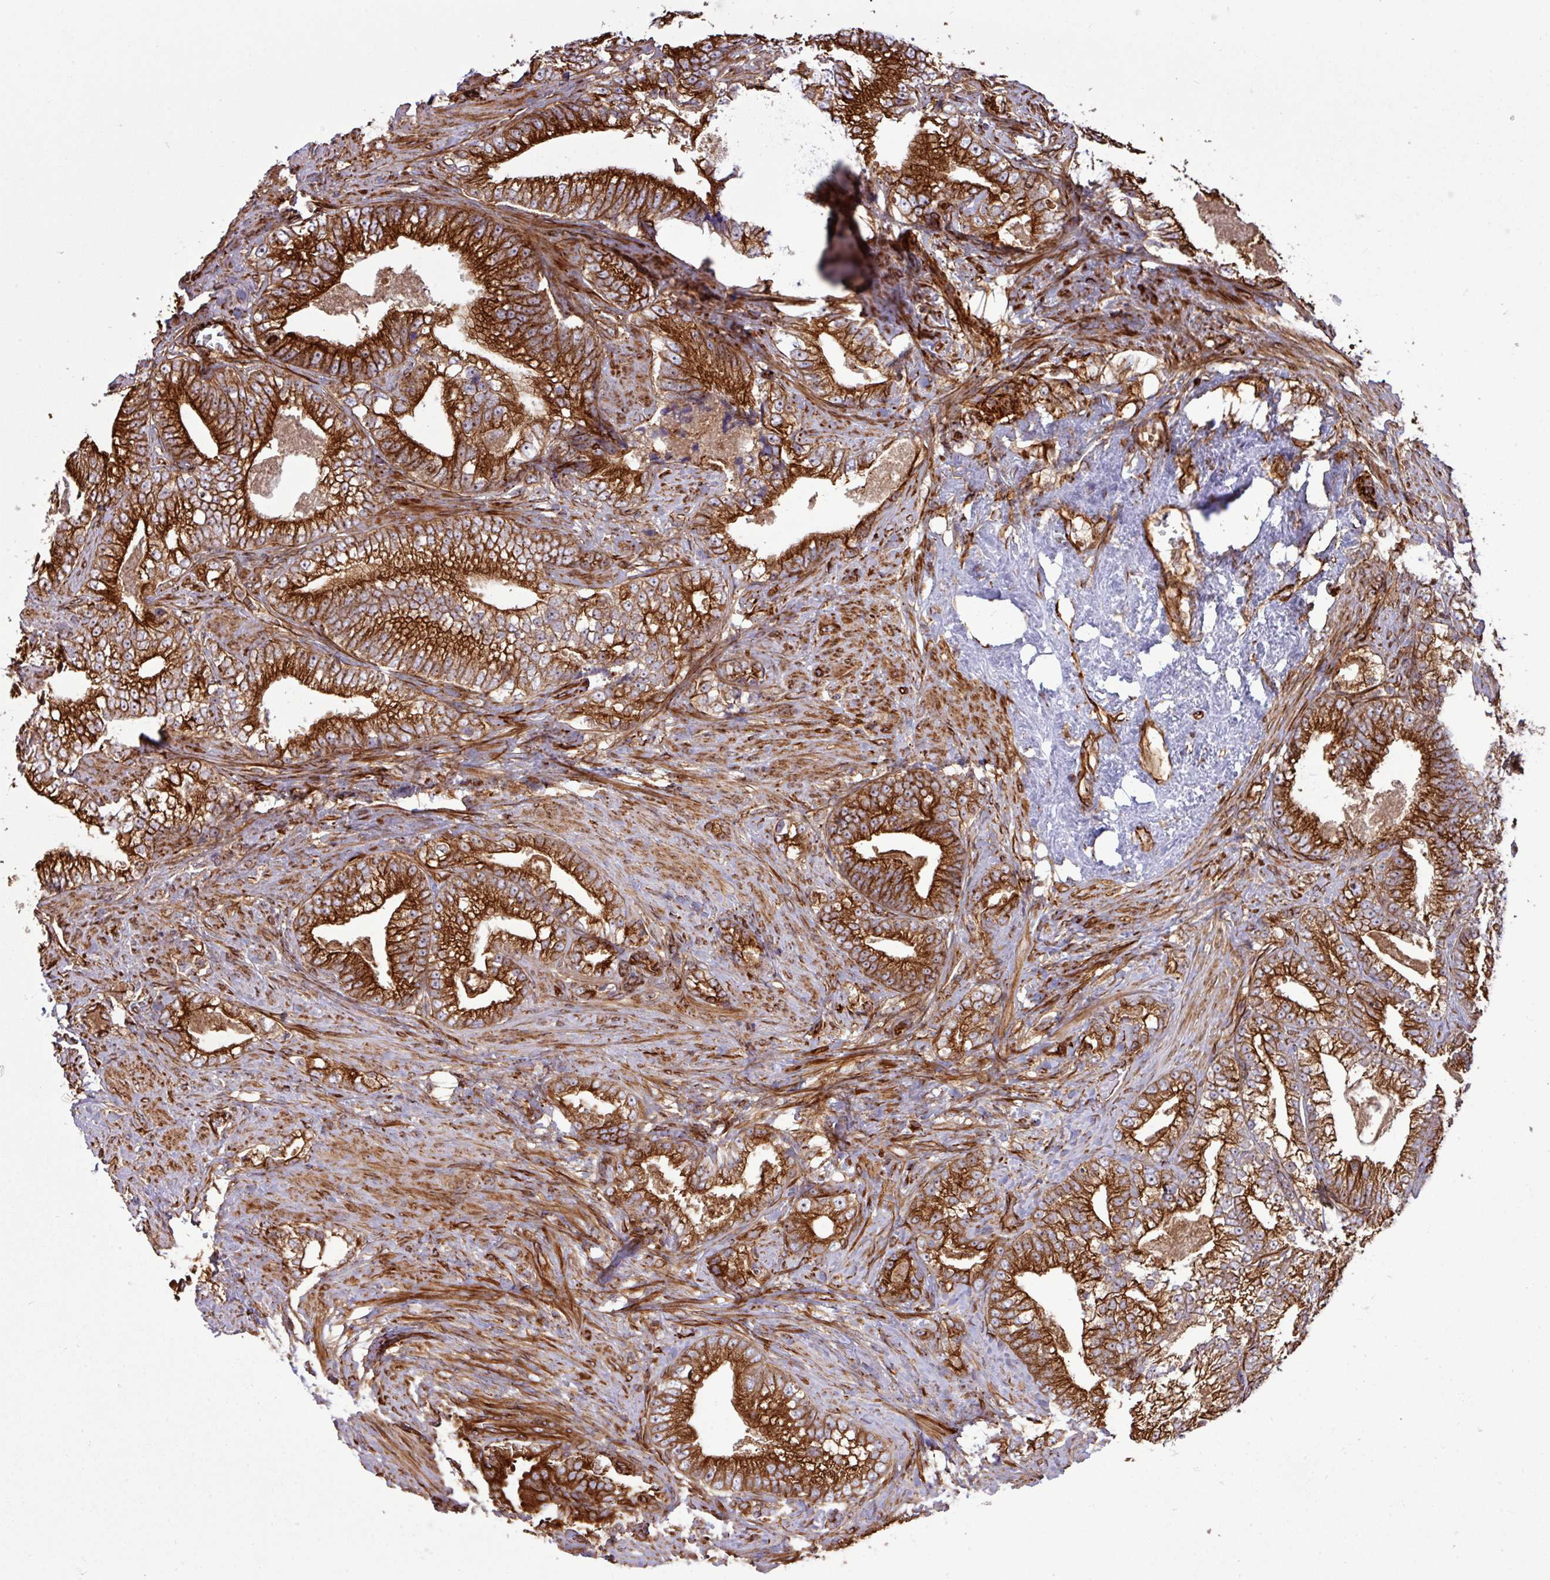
{"staining": {"intensity": "strong", "quantity": ">75%", "location": "cytoplasmic/membranous"}, "tissue": "prostate cancer", "cell_type": "Tumor cells", "image_type": "cancer", "snomed": [{"axis": "morphology", "description": "Adenocarcinoma, High grade"}, {"axis": "topography", "description": "Prostate and seminal vesicle, NOS"}], "caption": "Immunohistochemistry (IHC) image of human prostate adenocarcinoma (high-grade) stained for a protein (brown), which exhibits high levels of strong cytoplasmic/membranous staining in about >75% of tumor cells.", "gene": "ZNF300", "patient": {"sex": "male", "age": 67}}